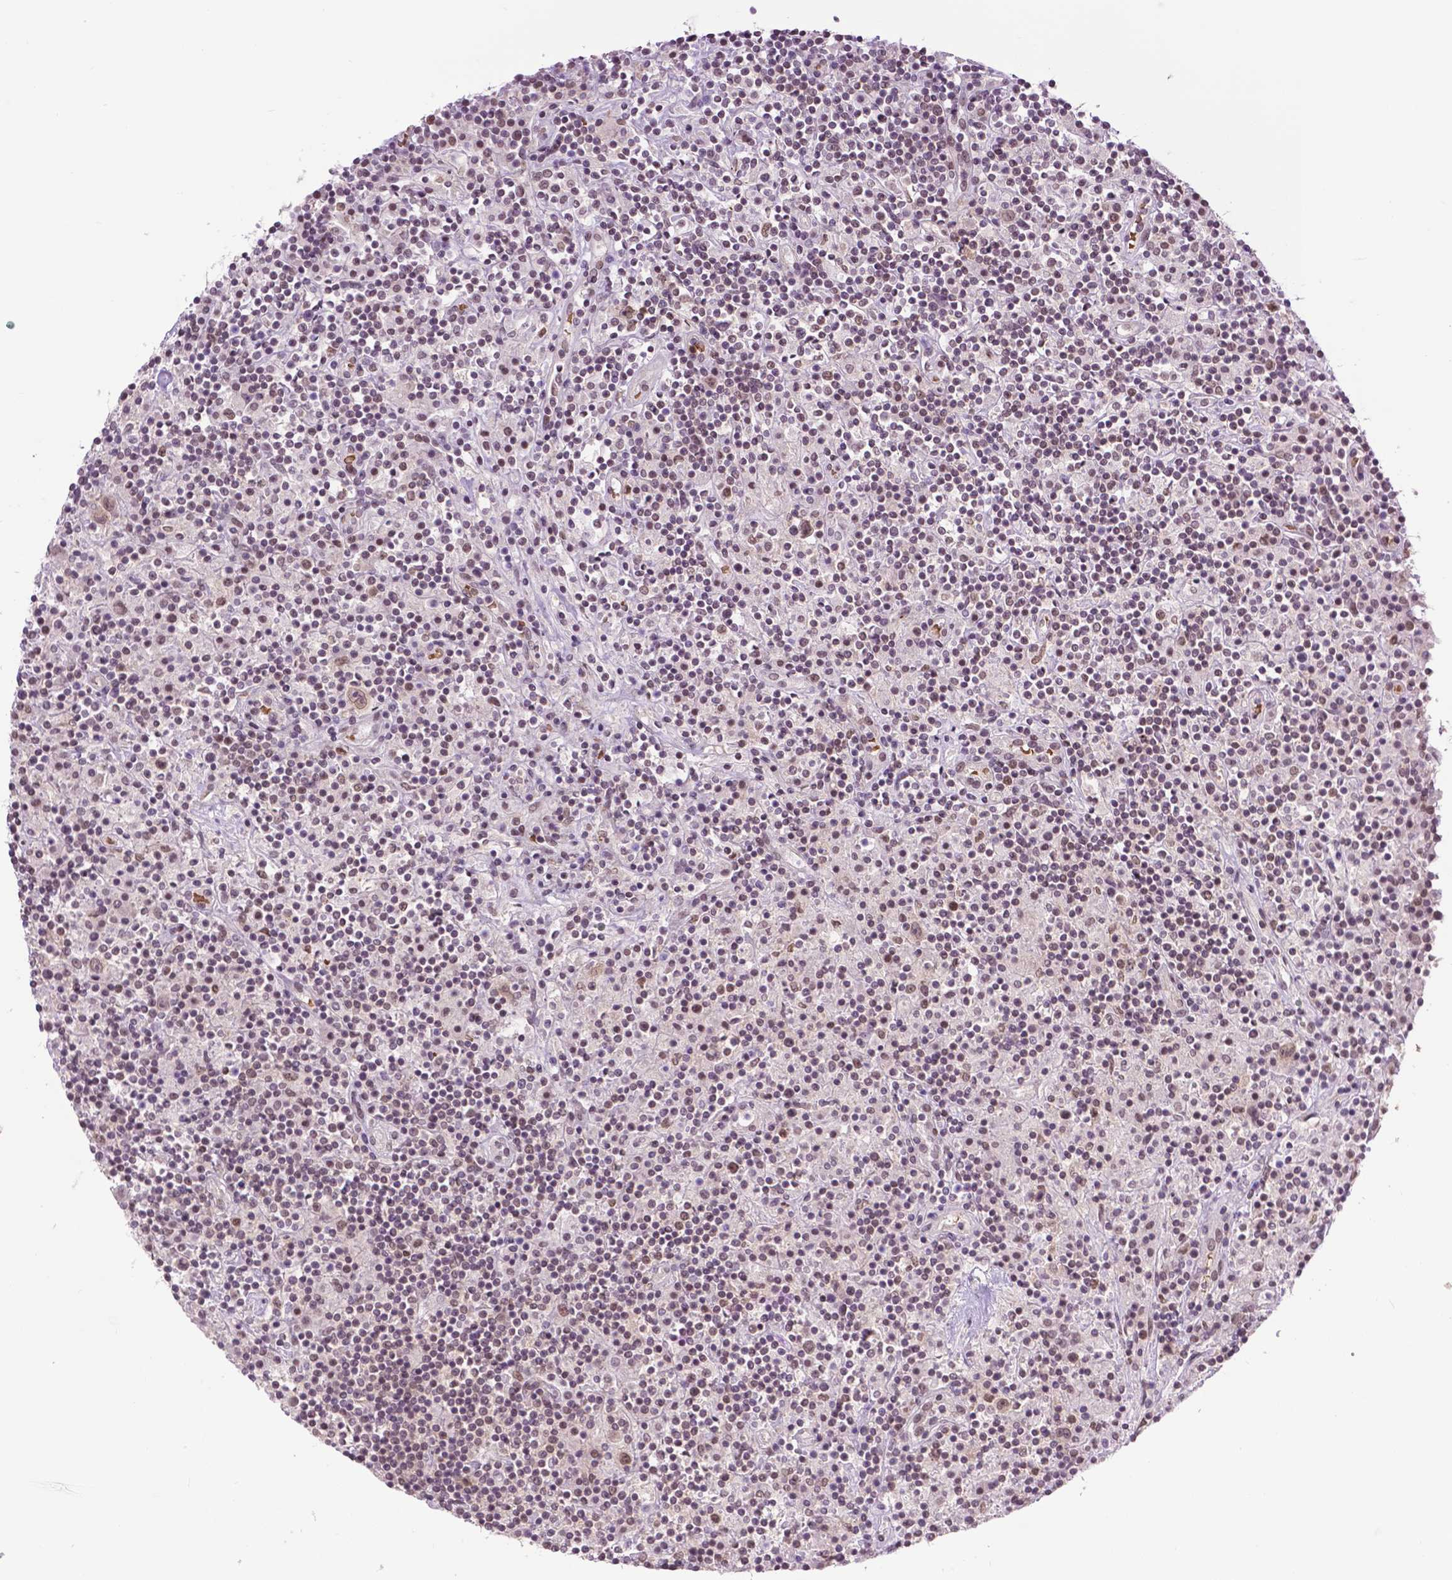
{"staining": {"intensity": "weak", "quantity": ">75%", "location": "nuclear"}, "tissue": "lymphoma", "cell_type": "Tumor cells", "image_type": "cancer", "snomed": [{"axis": "morphology", "description": "Hodgkin's disease, NOS"}, {"axis": "topography", "description": "Lymph node"}], "caption": "Tumor cells display low levels of weak nuclear positivity in about >75% of cells in human lymphoma. Using DAB (3,3'-diaminobenzidine) (brown) and hematoxylin (blue) stains, captured at high magnification using brightfield microscopy.", "gene": "UBQLN4", "patient": {"sex": "male", "age": 70}}